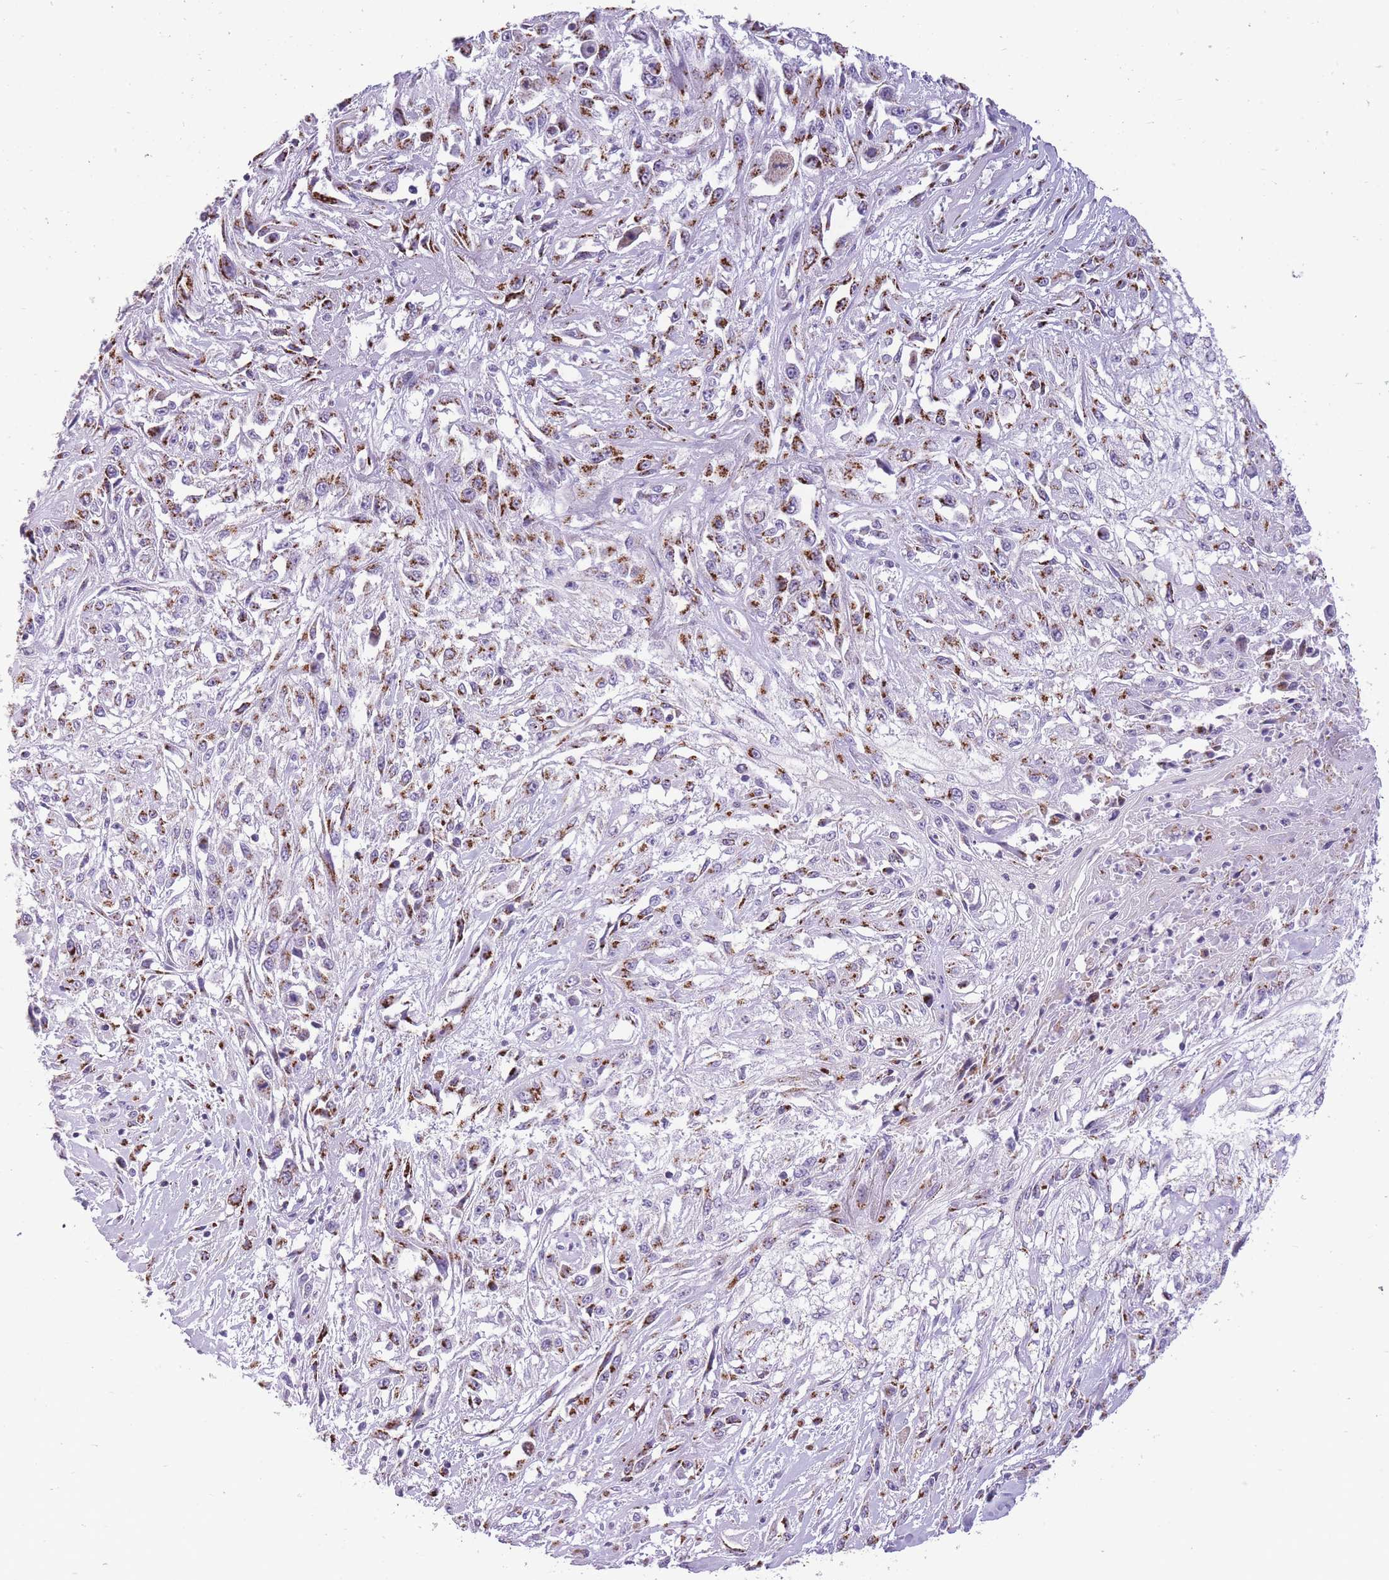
{"staining": {"intensity": "moderate", "quantity": ">75%", "location": "cytoplasmic/membranous"}, "tissue": "skin cancer", "cell_type": "Tumor cells", "image_type": "cancer", "snomed": [{"axis": "morphology", "description": "Squamous cell carcinoma, NOS"}, {"axis": "morphology", "description": "Squamous cell carcinoma, metastatic, NOS"}, {"axis": "topography", "description": "Skin"}, {"axis": "topography", "description": "Lymph node"}], "caption": "Immunohistochemical staining of human squamous cell carcinoma (skin) displays moderate cytoplasmic/membranous protein expression in approximately >75% of tumor cells.", "gene": "B4GALT2", "patient": {"sex": "male", "age": 75}}